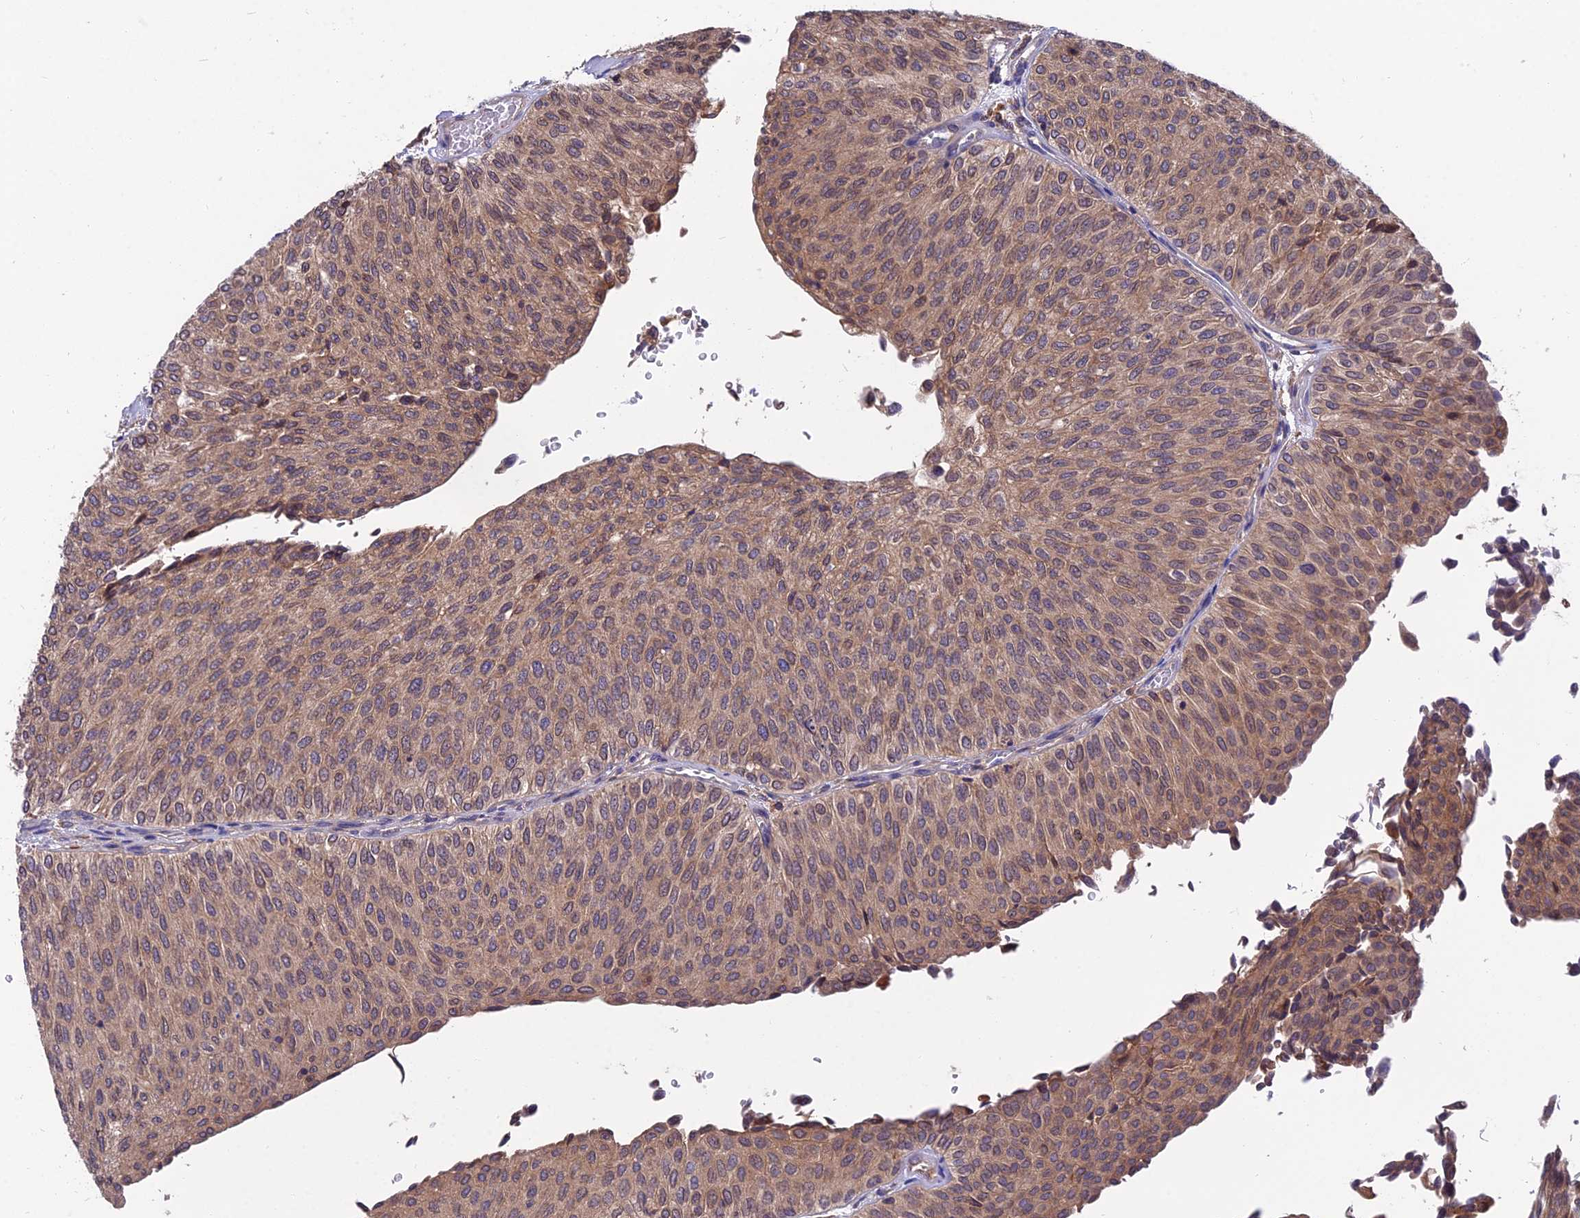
{"staining": {"intensity": "moderate", "quantity": ">75%", "location": "cytoplasmic/membranous,nuclear"}, "tissue": "urothelial cancer", "cell_type": "Tumor cells", "image_type": "cancer", "snomed": [{"axis": "morphology", "description": "Urothelial carcinoma, Low grade"}, {"axis": "topography", "description": "Urinary bladder"}], "caption": "IHC photomicrograph of urothelial cancer stained for a protein (brown), which shows medium levels of moderate cytoplasmic/membranous and nuclear staining in about >75% of tumor cells.", "gene": "UMAD1", "patient": {"sex": "male", "age": 78}}